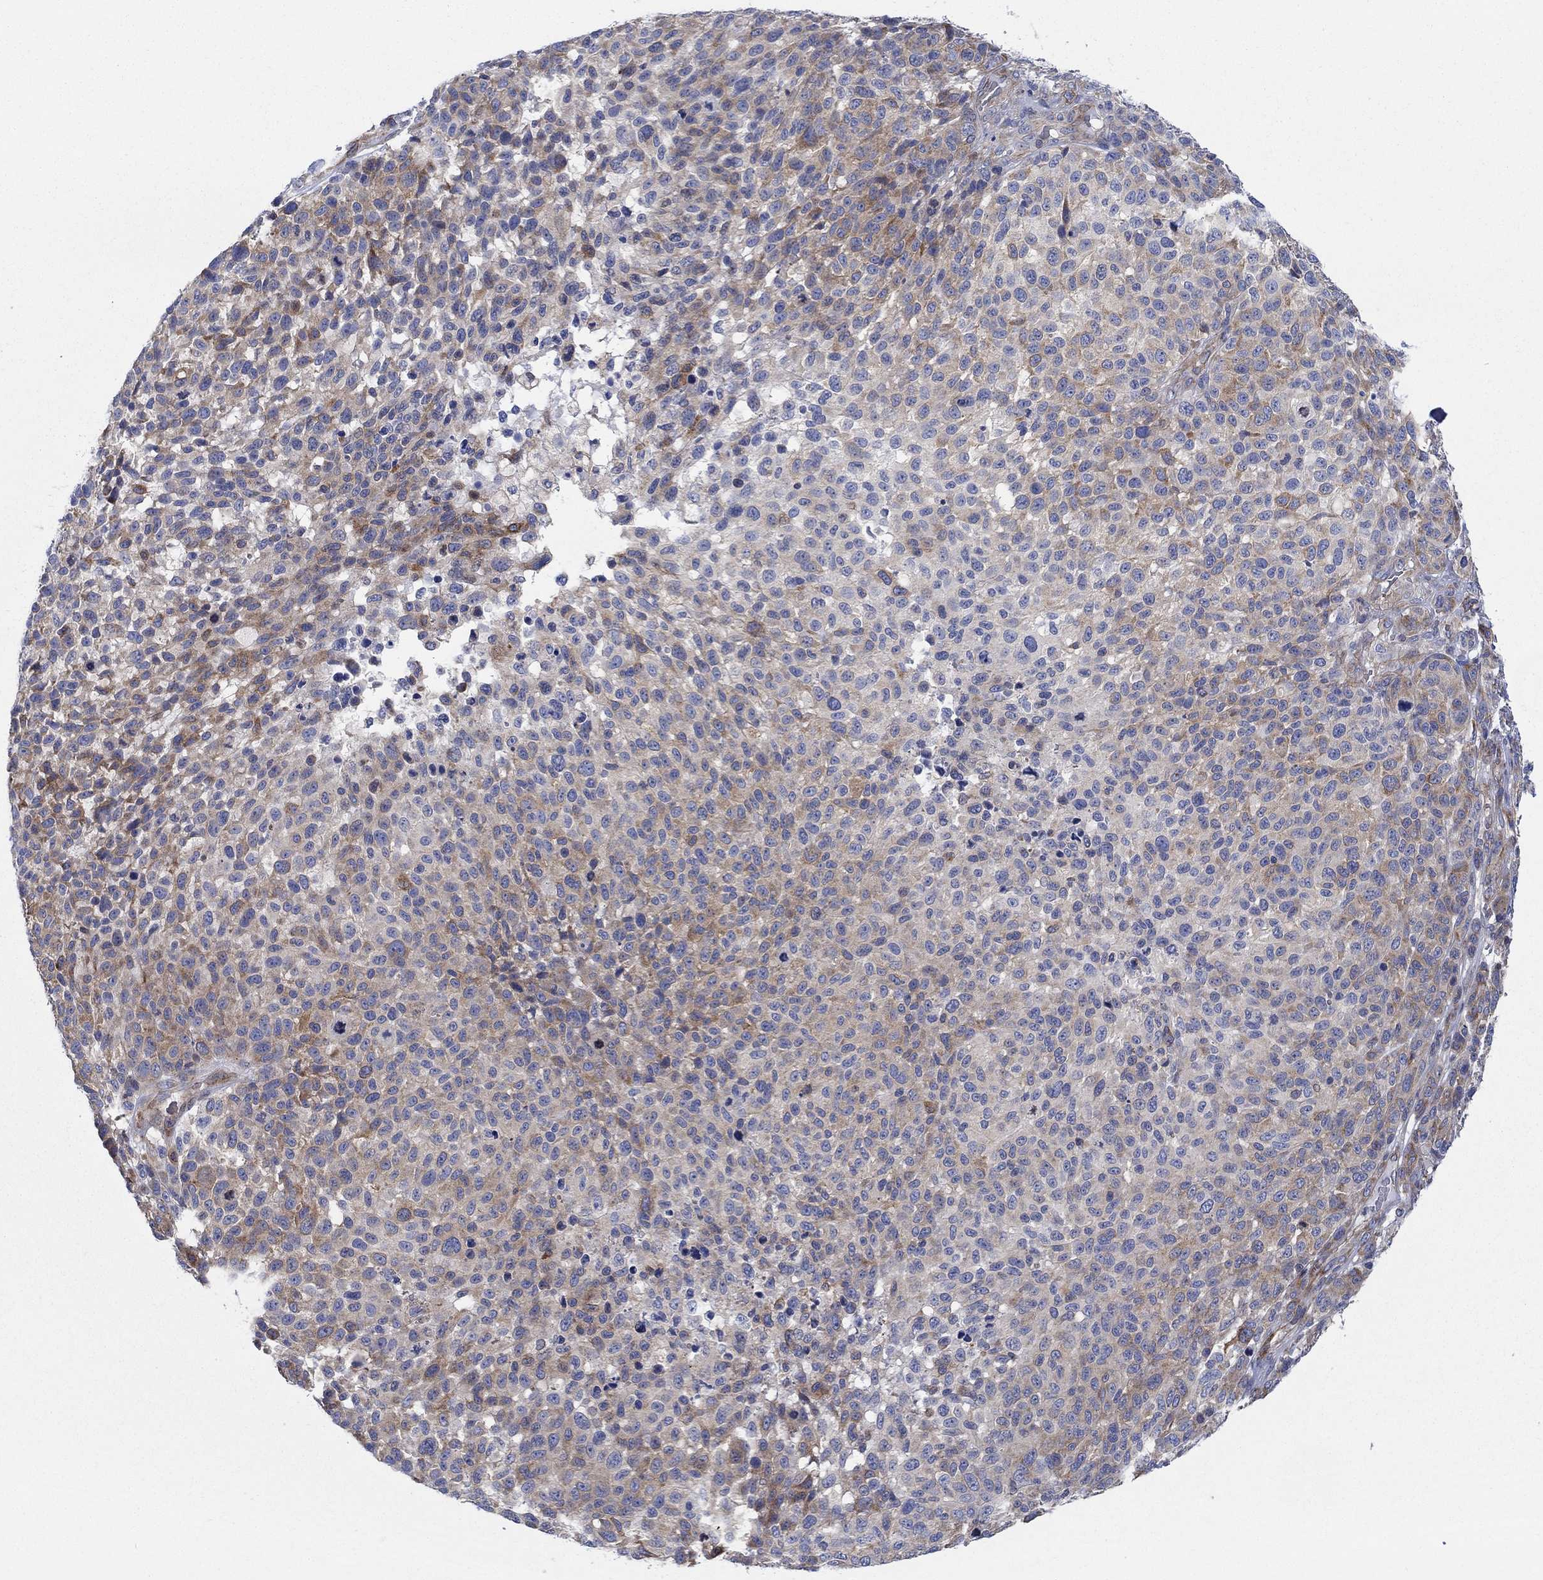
{"staining": {"intensity": "strong", "quantity": "<25%", "location": "cytoplasmic/membranous"}, "tissue": "melanoma", "cell_type": "Tumor cells", "image_type": "cancer", "snomed": [{"axis": "morphology", "description": "Malignant melanoma, NOS"}, {"axis": "topography", "description": "Skin"}], "caption": "Immunohistochemical staining of human malignant melanoma reveals strong cytoplasmic/membranous protein expression in approximately <25% of tumor cells. The protein of interest is stained brown, and the nuclei are stained in blue (DAB (3,3'-diaminobenzidine) IHC with brightfield microscopy, high magnification).", "gene": "FMN1", "patient": {"sex": "female", "age": 95}}